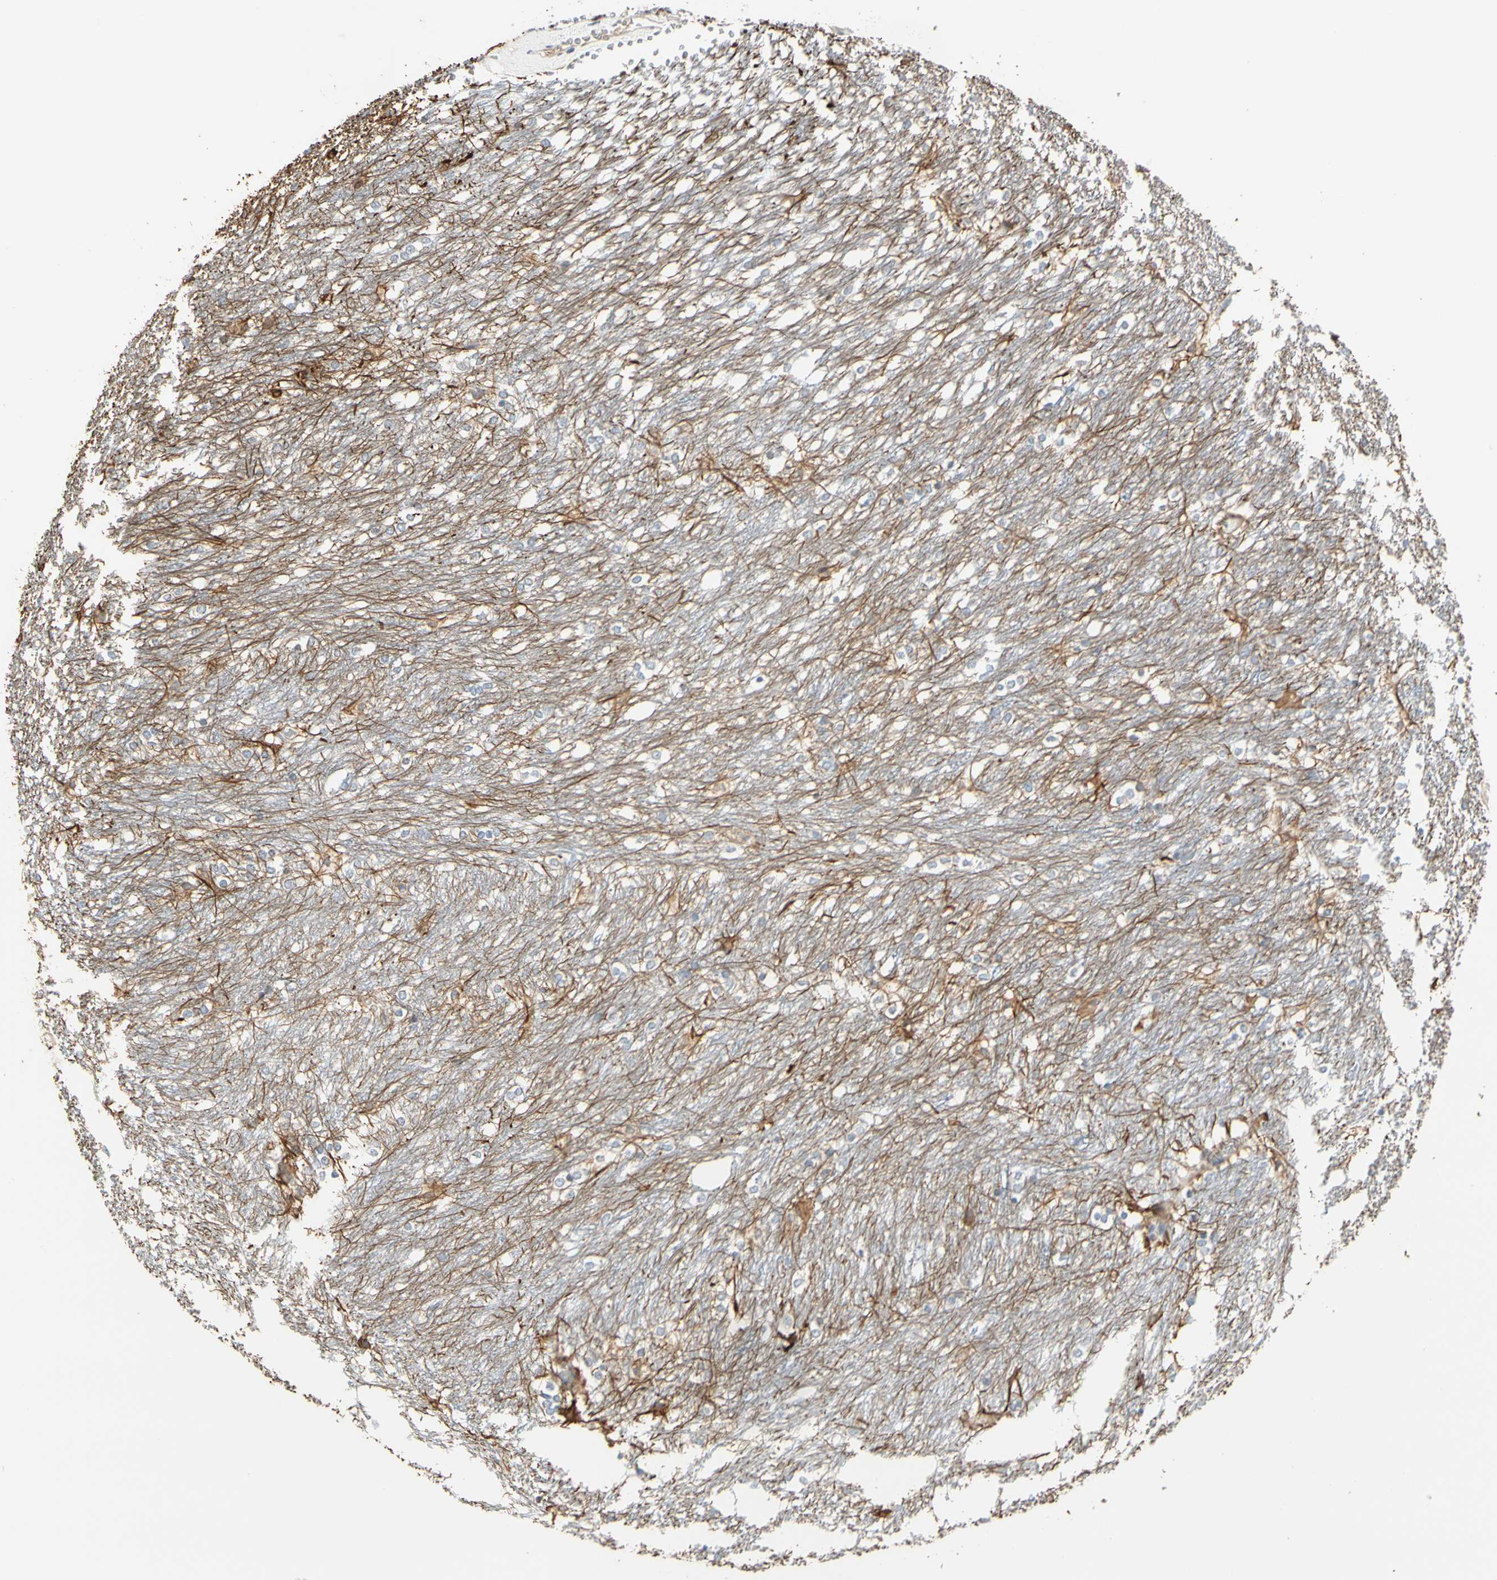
{"staining": {"intensity": "weak", "quantity": "<25%", "location": "cytoplasmic/membranous"}, "tissue": "caudate", "cell_type": "Glial cells", "image_type": "normal", "snomed": [{"axis": "morphology", "description": "Normal tissue, NOS"}, {"axis": "topography", "description": "Lateral ventricle wall"}], "caption": "Glial cells show no significant staining in benign caudate. (Stains: DAB immunohistochemistry (IHC) with hematoxylin counter stain, Microscopy: brightfield microscopy at high magnification).", "gene": "GPR153", "patient": {"sex": "female", "age": 19}}